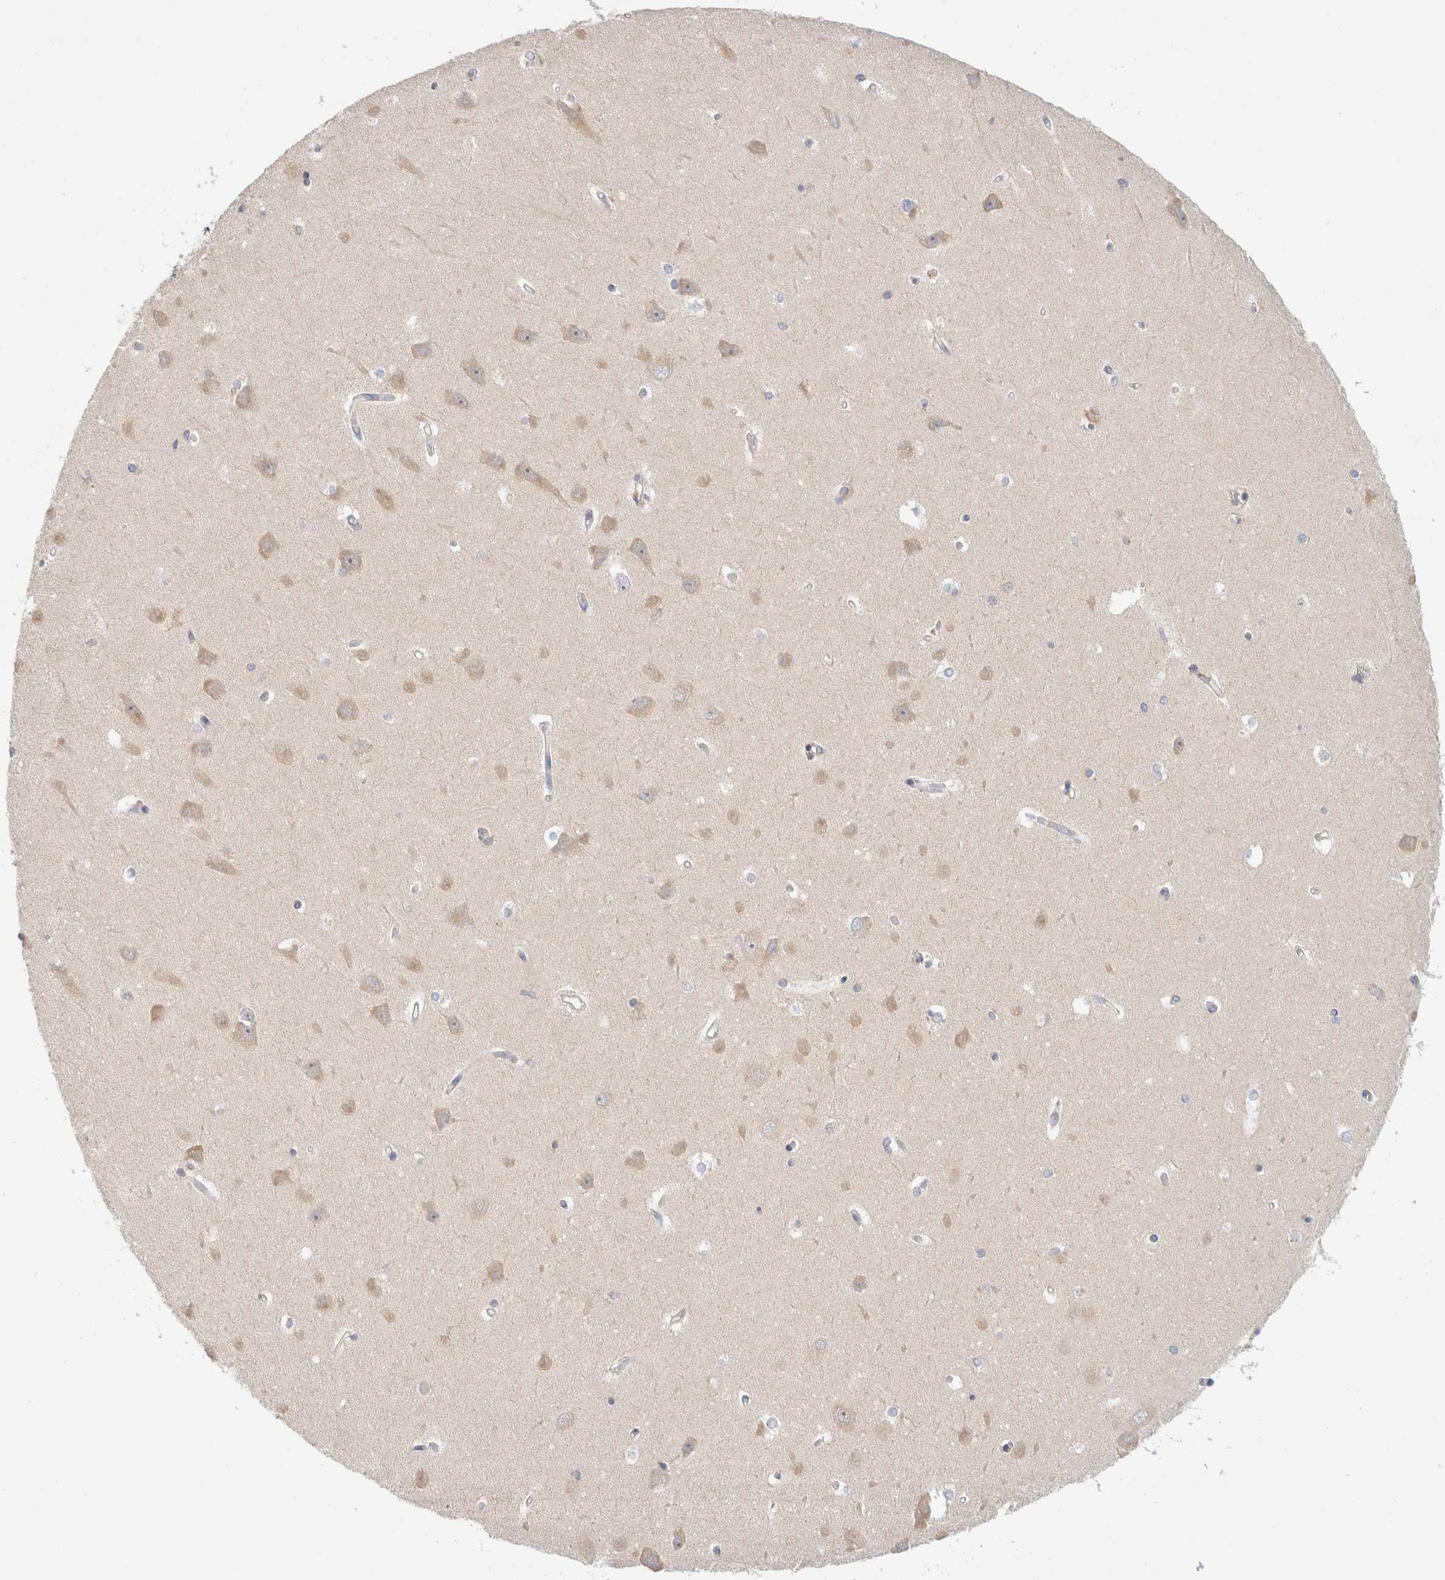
{"staining": {"intensity": "negative", "quantity": "none", "location": "none"}, "tissue": "hippocampus", "cell_type": "Glial cells", "image_type": "normal", "snomed": [{"axis": "morphology", "description": "Normal tissue, NOS"}, {"axis": "topography", "description": "Hippocampus"}], "caption": "This is an IHC image of benign human hippocampus. There is no staining in glial cells.", "gene": "NEDD4L", "patient": {"sex": "male", "age": 45}}